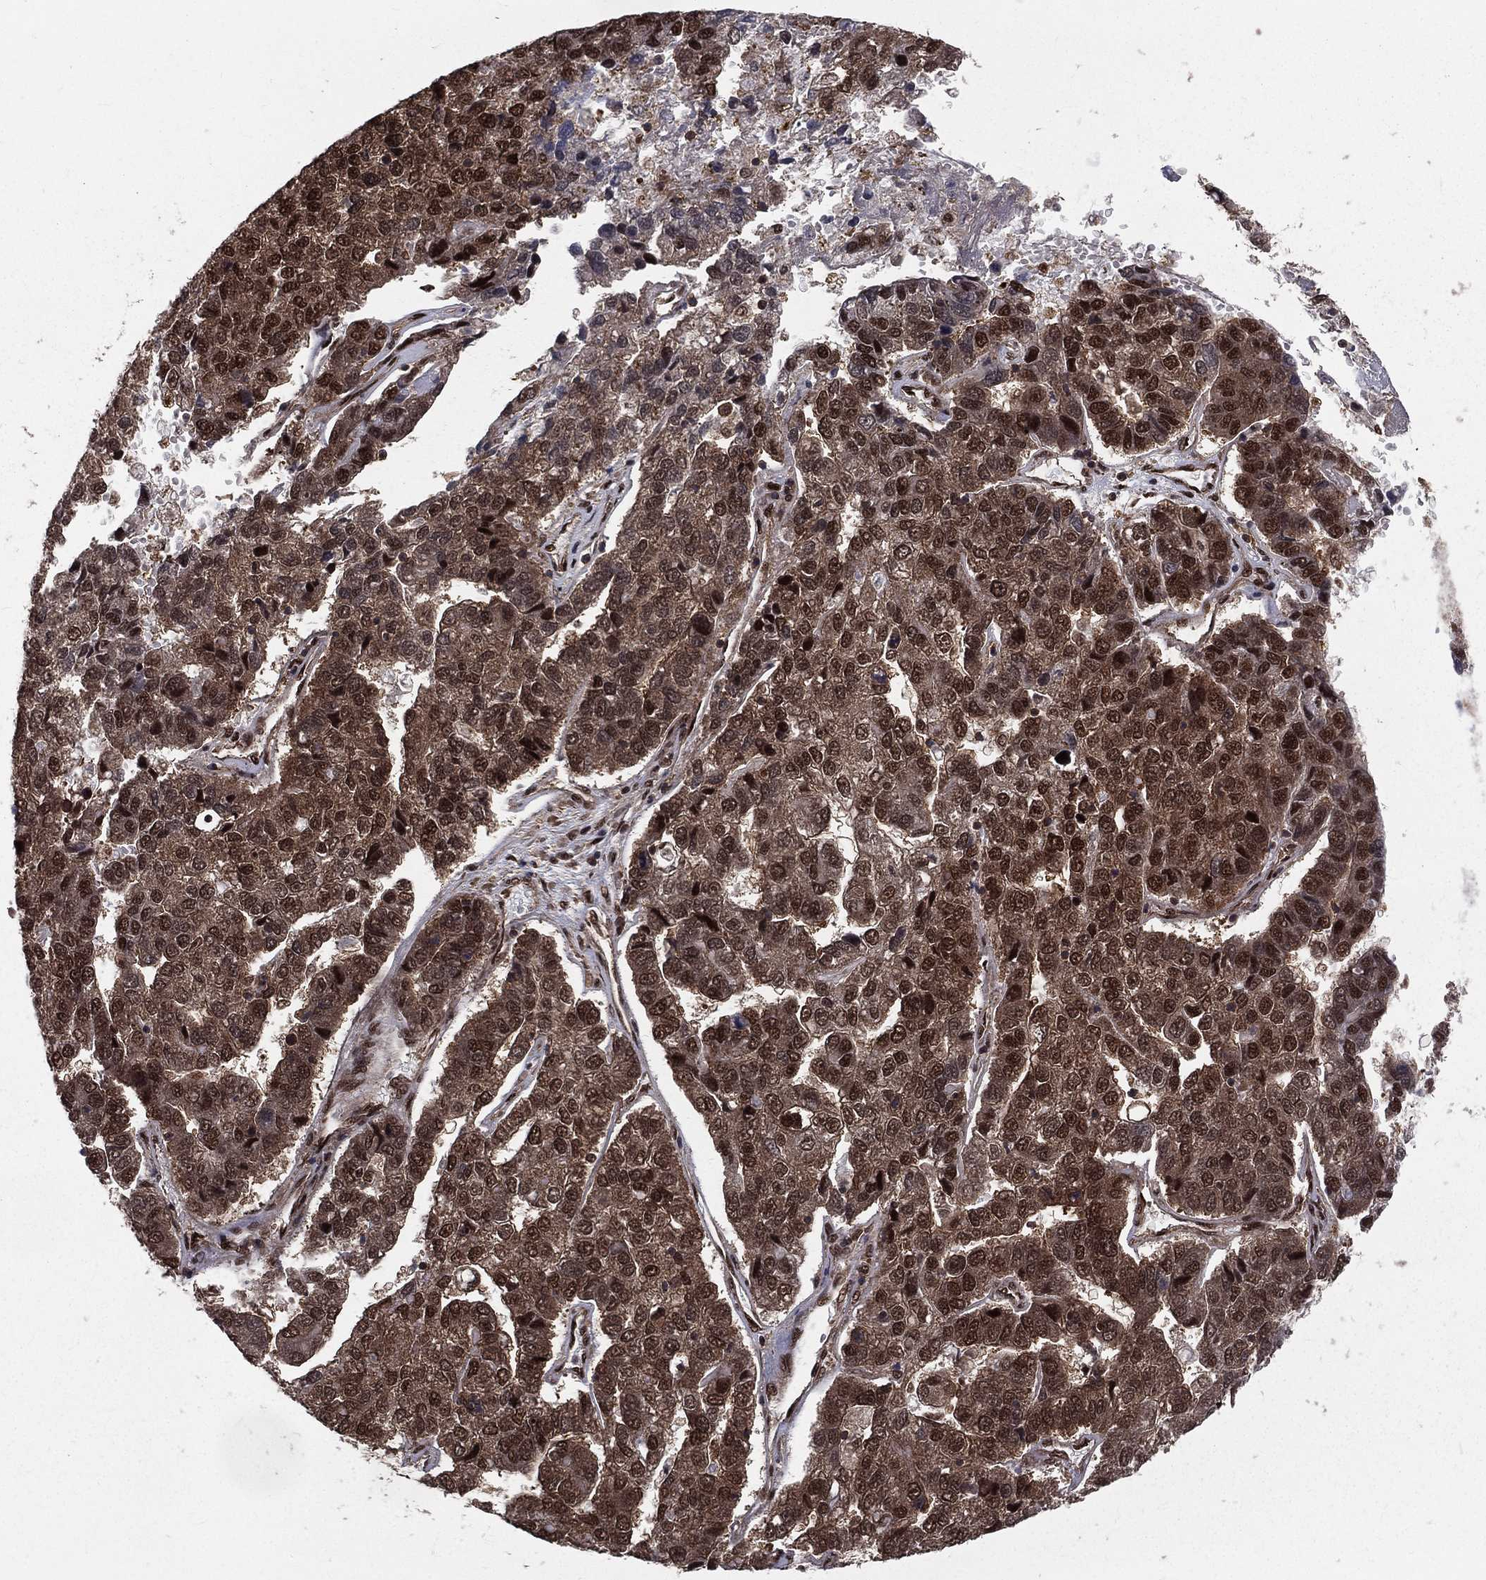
{"staining": {"intensity": "strong", "quantity": ">75%", "location": "nuclear"}, "tissue": "pancreatic cancer", "cell_type": "Tumor cells", "image_type": "cancer", "snomed": [{"axis": "morphology", "description": "Adenocarcinoma, NOS"}, {"axis": "topography", "description": "Pancreas"}], "caption": "Human pancreatic cancer (adenocarcinoma) stained for a protein (brown) demonstrates strong nuclear positive expression in approximately >75% of tumor cells.", "gene": "COPS4", "patient": {"sex": "female", "age": 61}}